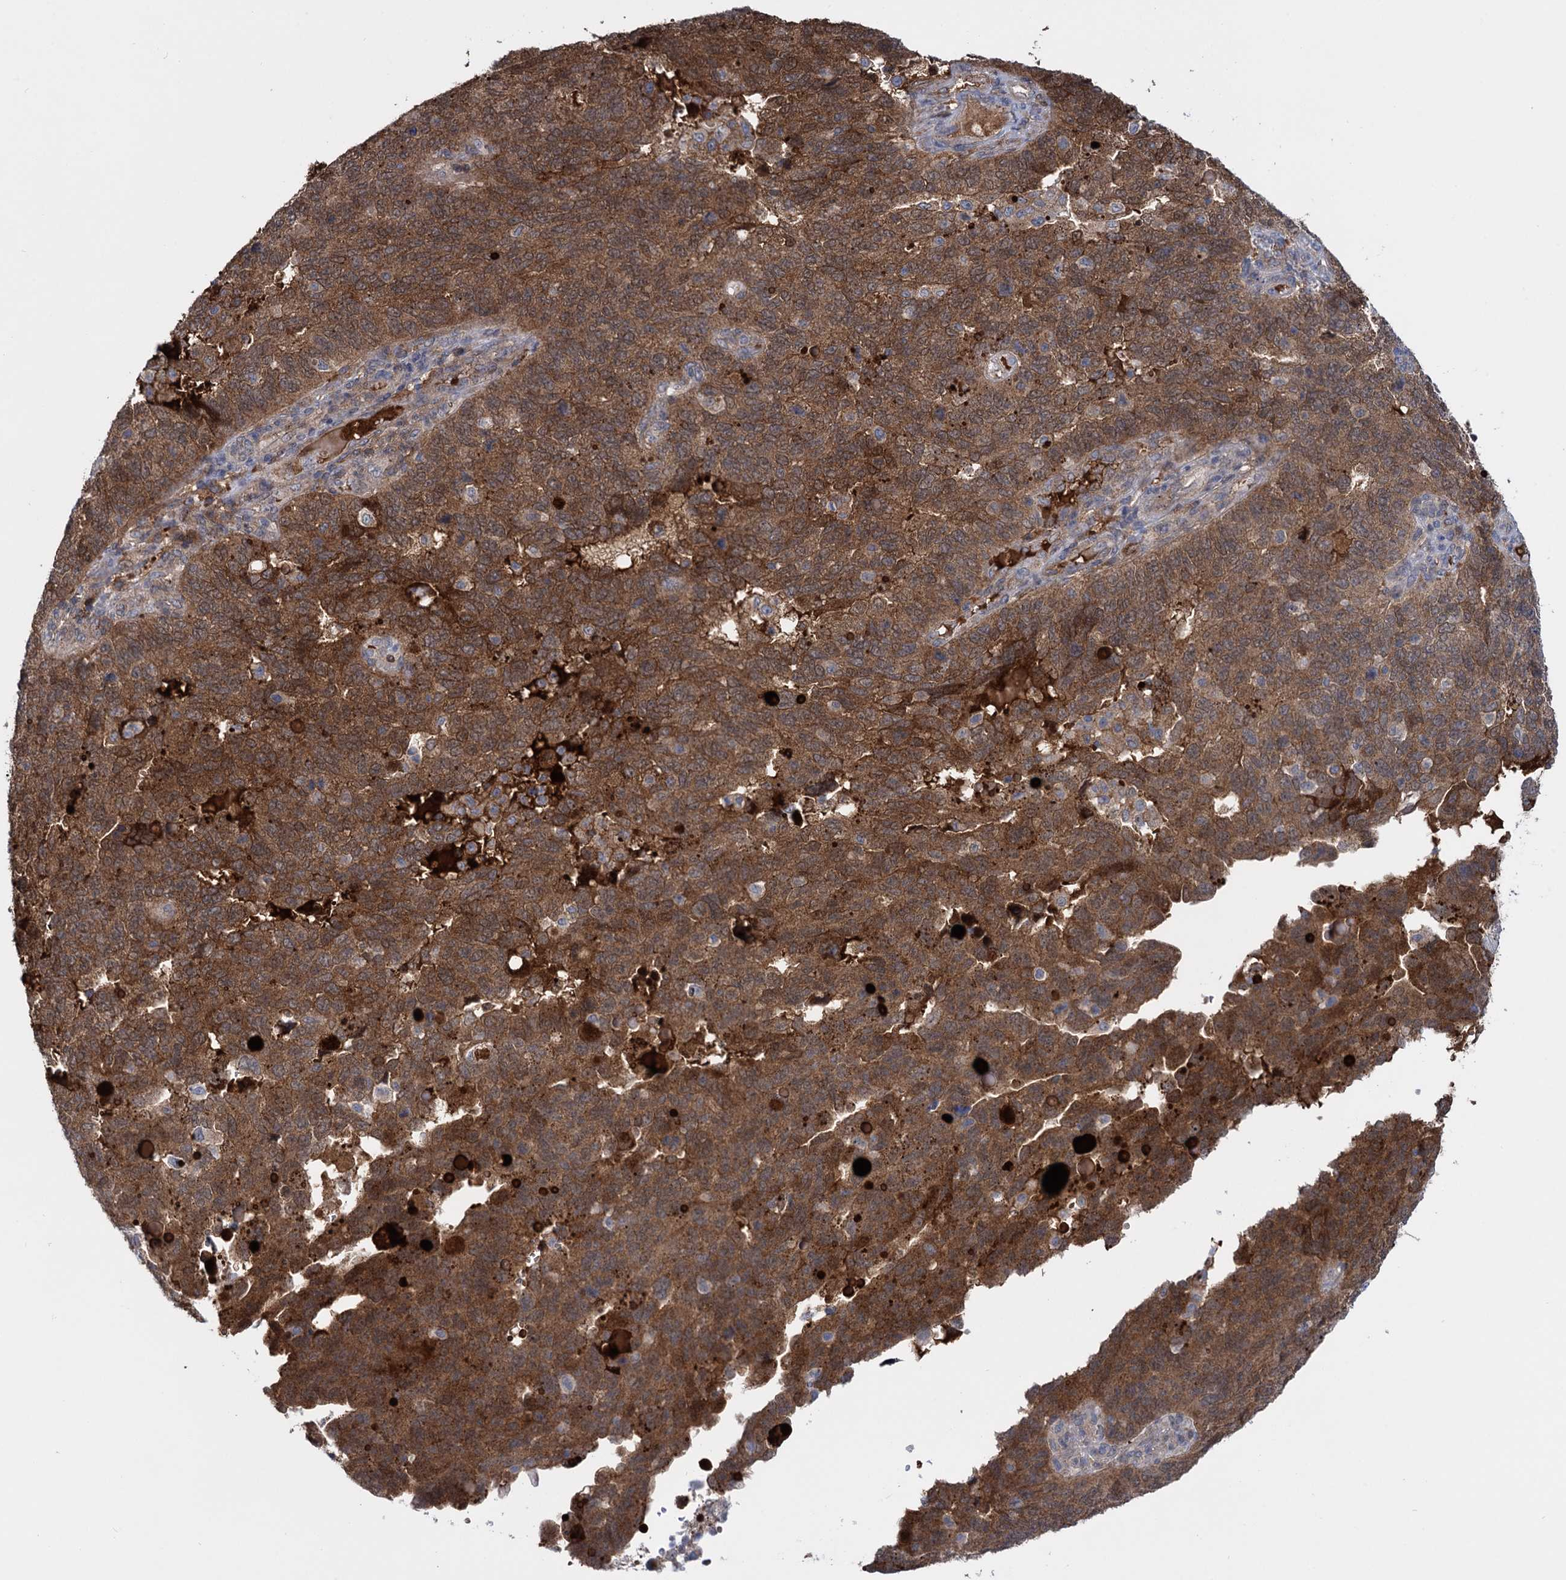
{"staining": {"intensity": "strong", "quantity": ">75%", "location": "cytoplasmic/membranous"}, "tissue": "endometrial cancer", "cell_type": "Tumor cells", "image_type": "cancer", "snomed": [{"axis": "morphology", "description": "Adenocarcinoma, NOS"}, {"axis": "topography", "description": "Endometrium"}], "caption": "Immunohistochemical staining of endometrial cancer (adenocarcinoma) shows strong cytoplasmic/membranous protein expression in about >75% of tumor cells.", "gene": "GLO1", "patient": {"sex": "female", "age": 66}}